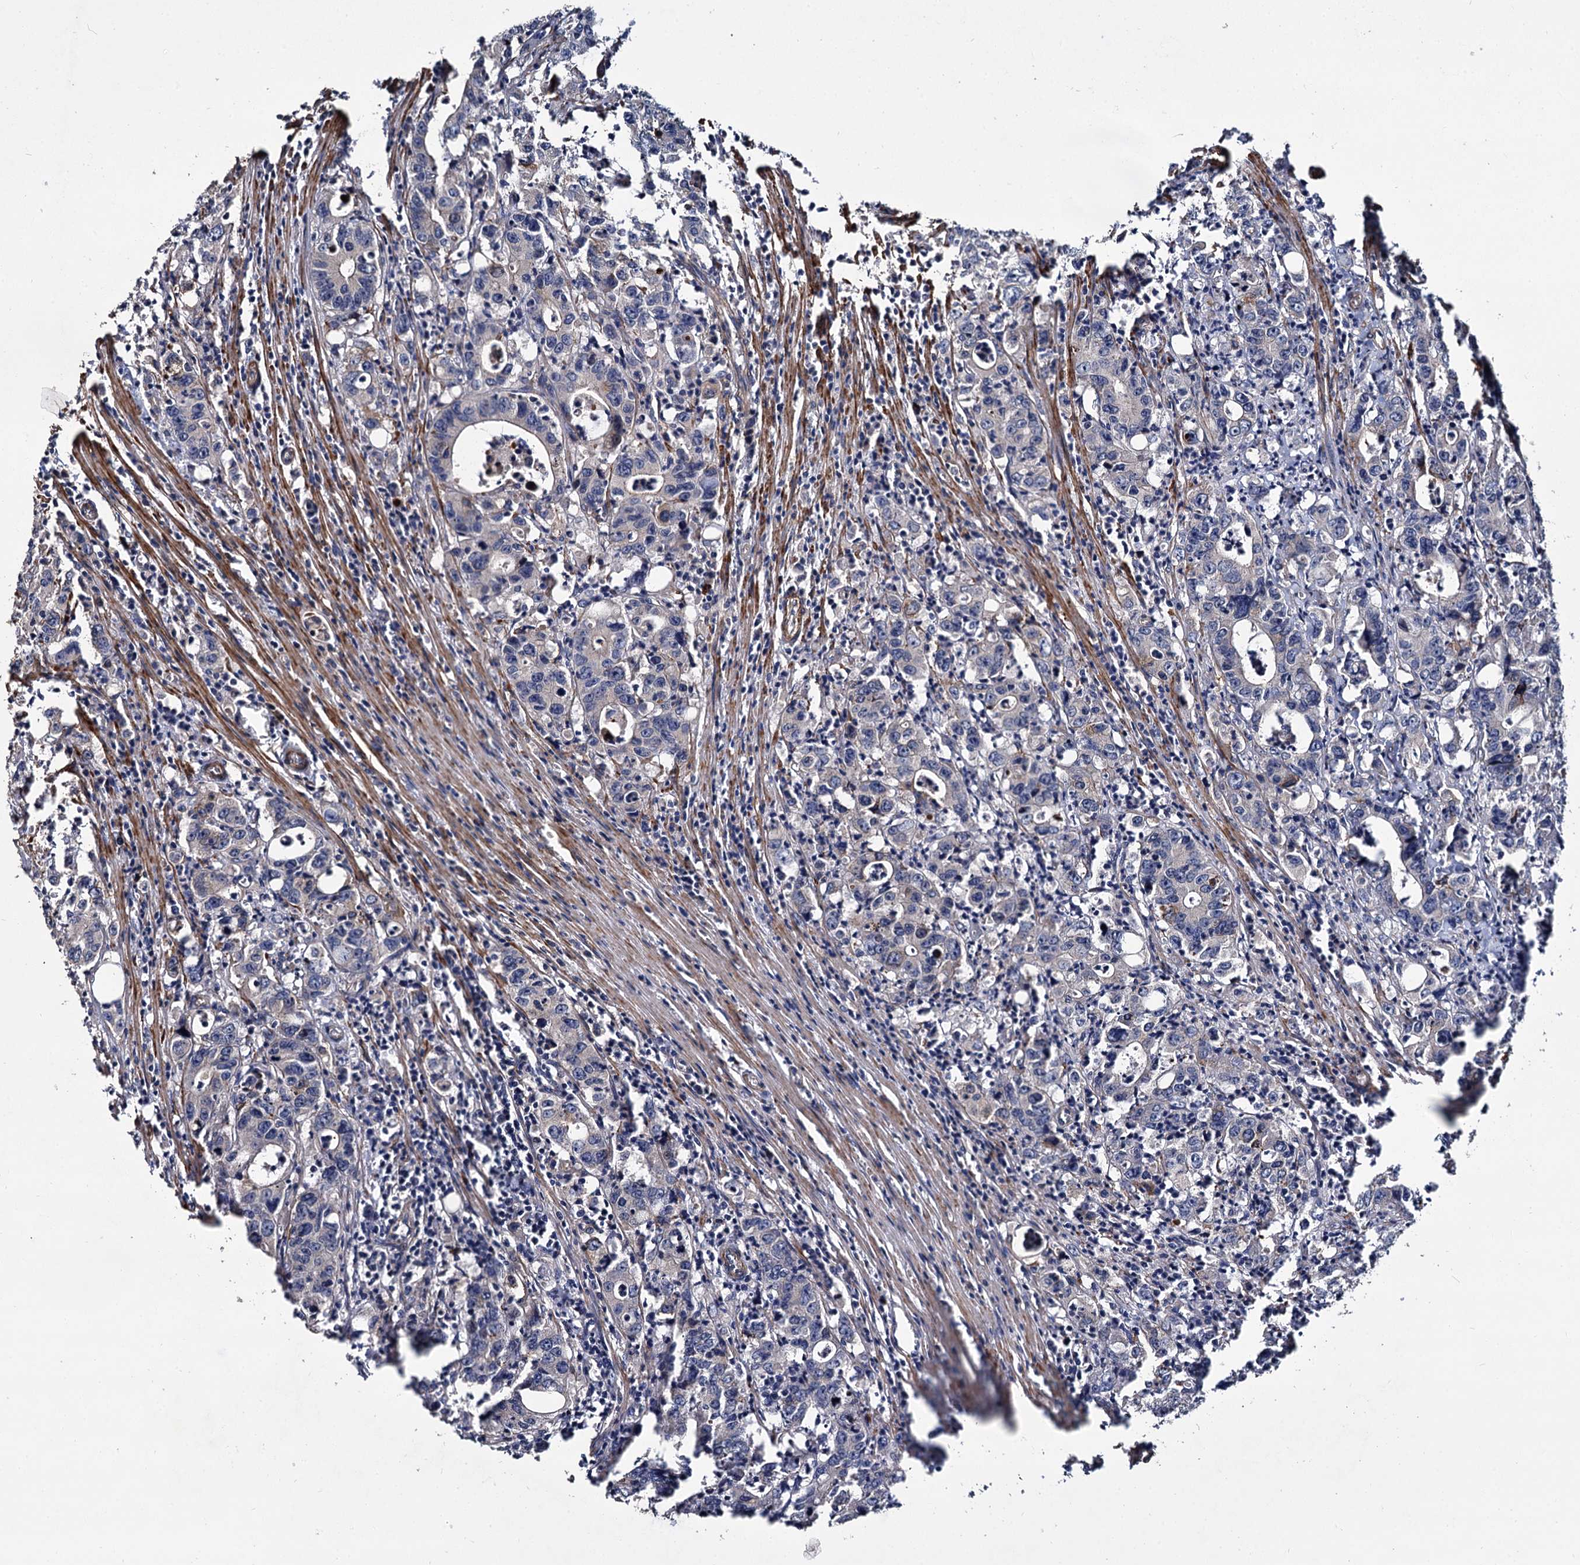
{"staining": {"intensity": "negative", "quantity": "none", "location": "none"}, "tissue": "colorectal cancer", "cell_type": "Tumor cells", "image_type": "cancer", "snomed": [{"axis": "morphology", "description": "Adenocarcinoma, NOS"}, {"axis": "topography", "description": "Colon"}], "caption": "The histopathology image displays no significant expression in tumor cells of adenocarcinoma (colorectal).", "gene": "ISM2", "patient": {"sex": "female", "age": 75}}